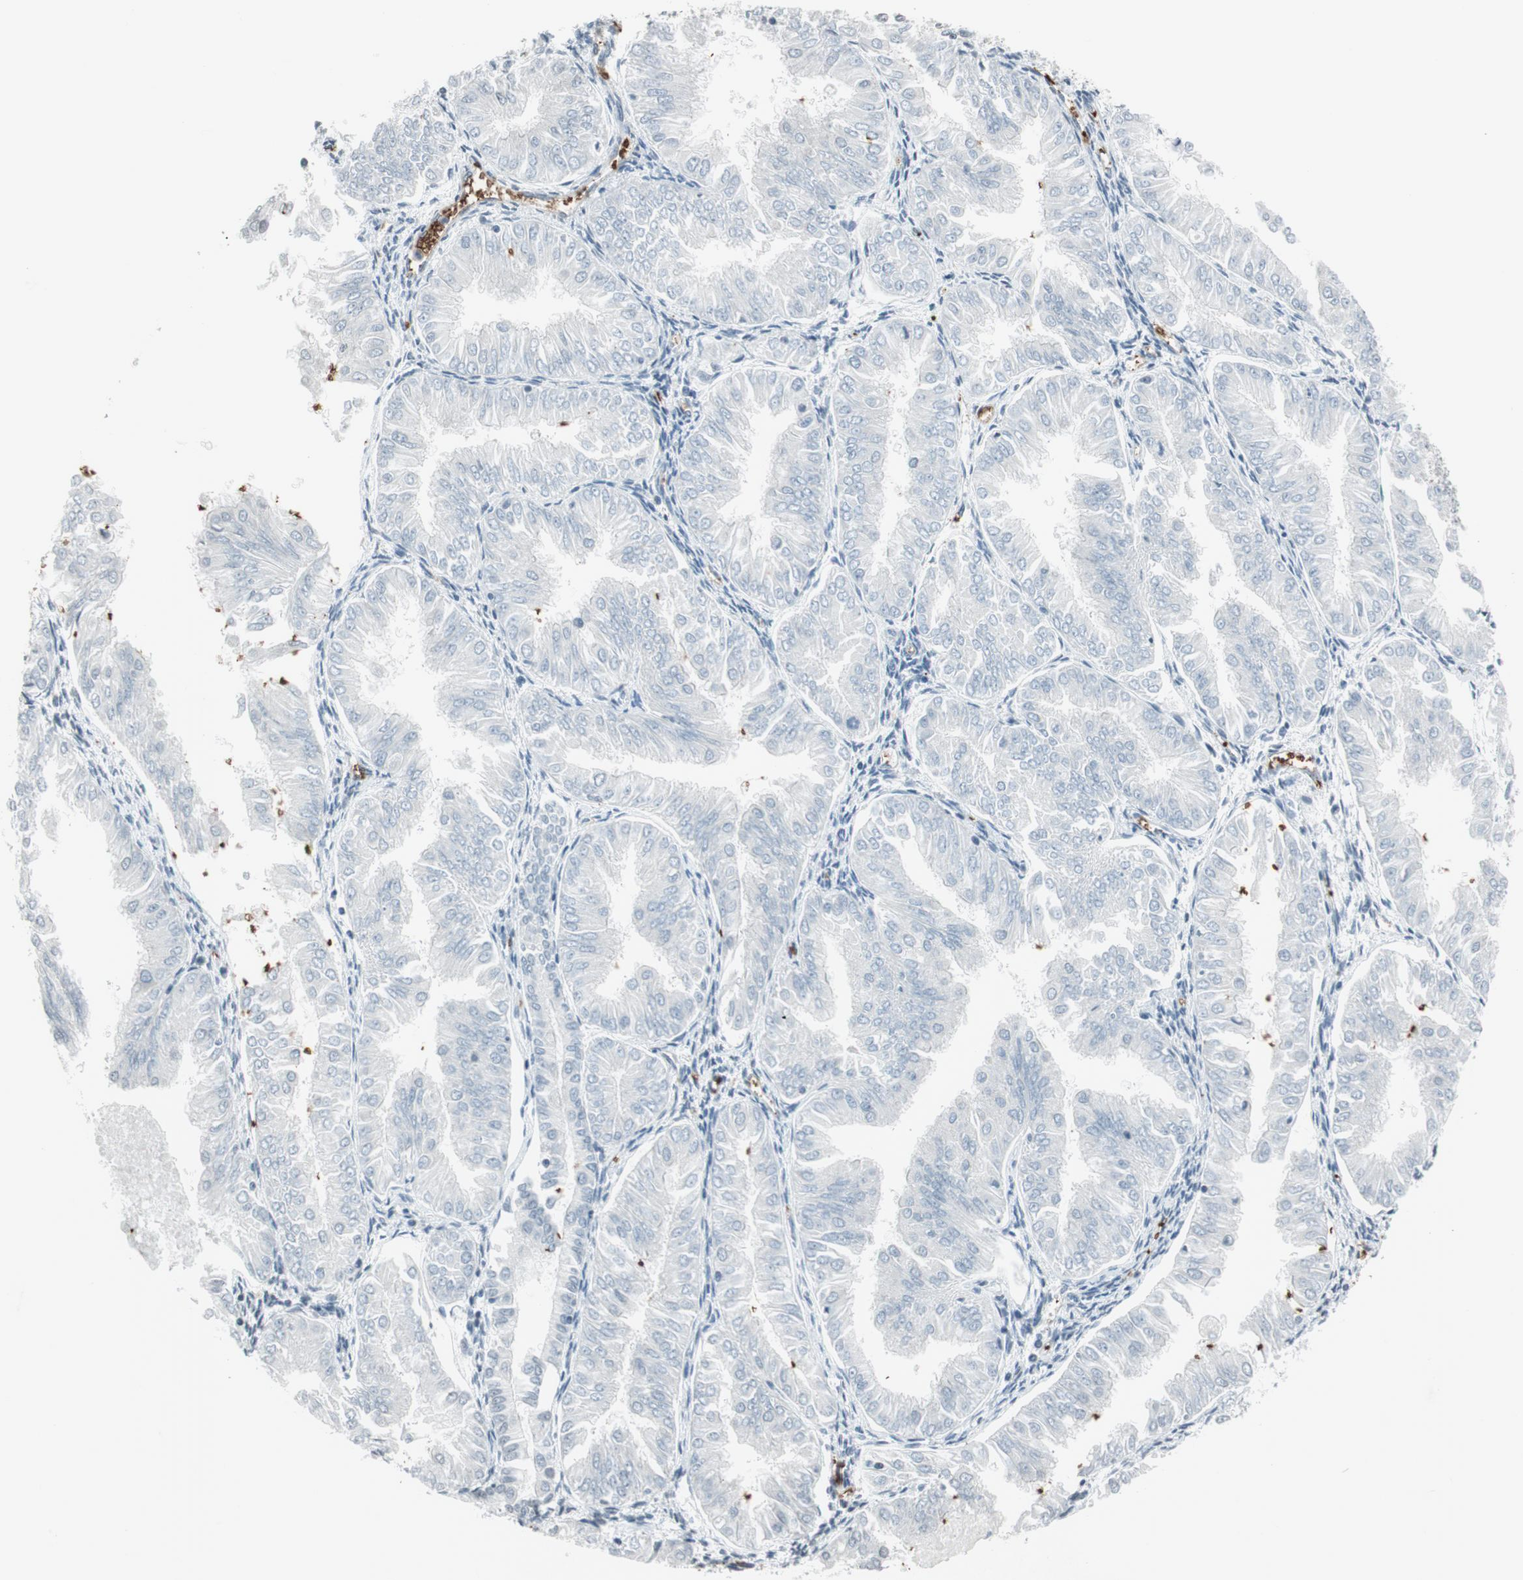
{"staining": {"intensity": "negative", "quantity": "none", "location": "none"}, "tissue": "endometrial cancer", "cell_type": "Tumor cells", "image_type": "cancer", "snomed": [{"axis": "morphology", "description": "Adenocarcinoma, NOS"}, {"axis": "topography", "description": "Endometrium"}], "caption": "The IHC micrograph has no significant expression in tumor cells of endometrial adenocarcinoma tissue.", "gene": "GYPC", "patient": {"sex": "female", "age": 53}}